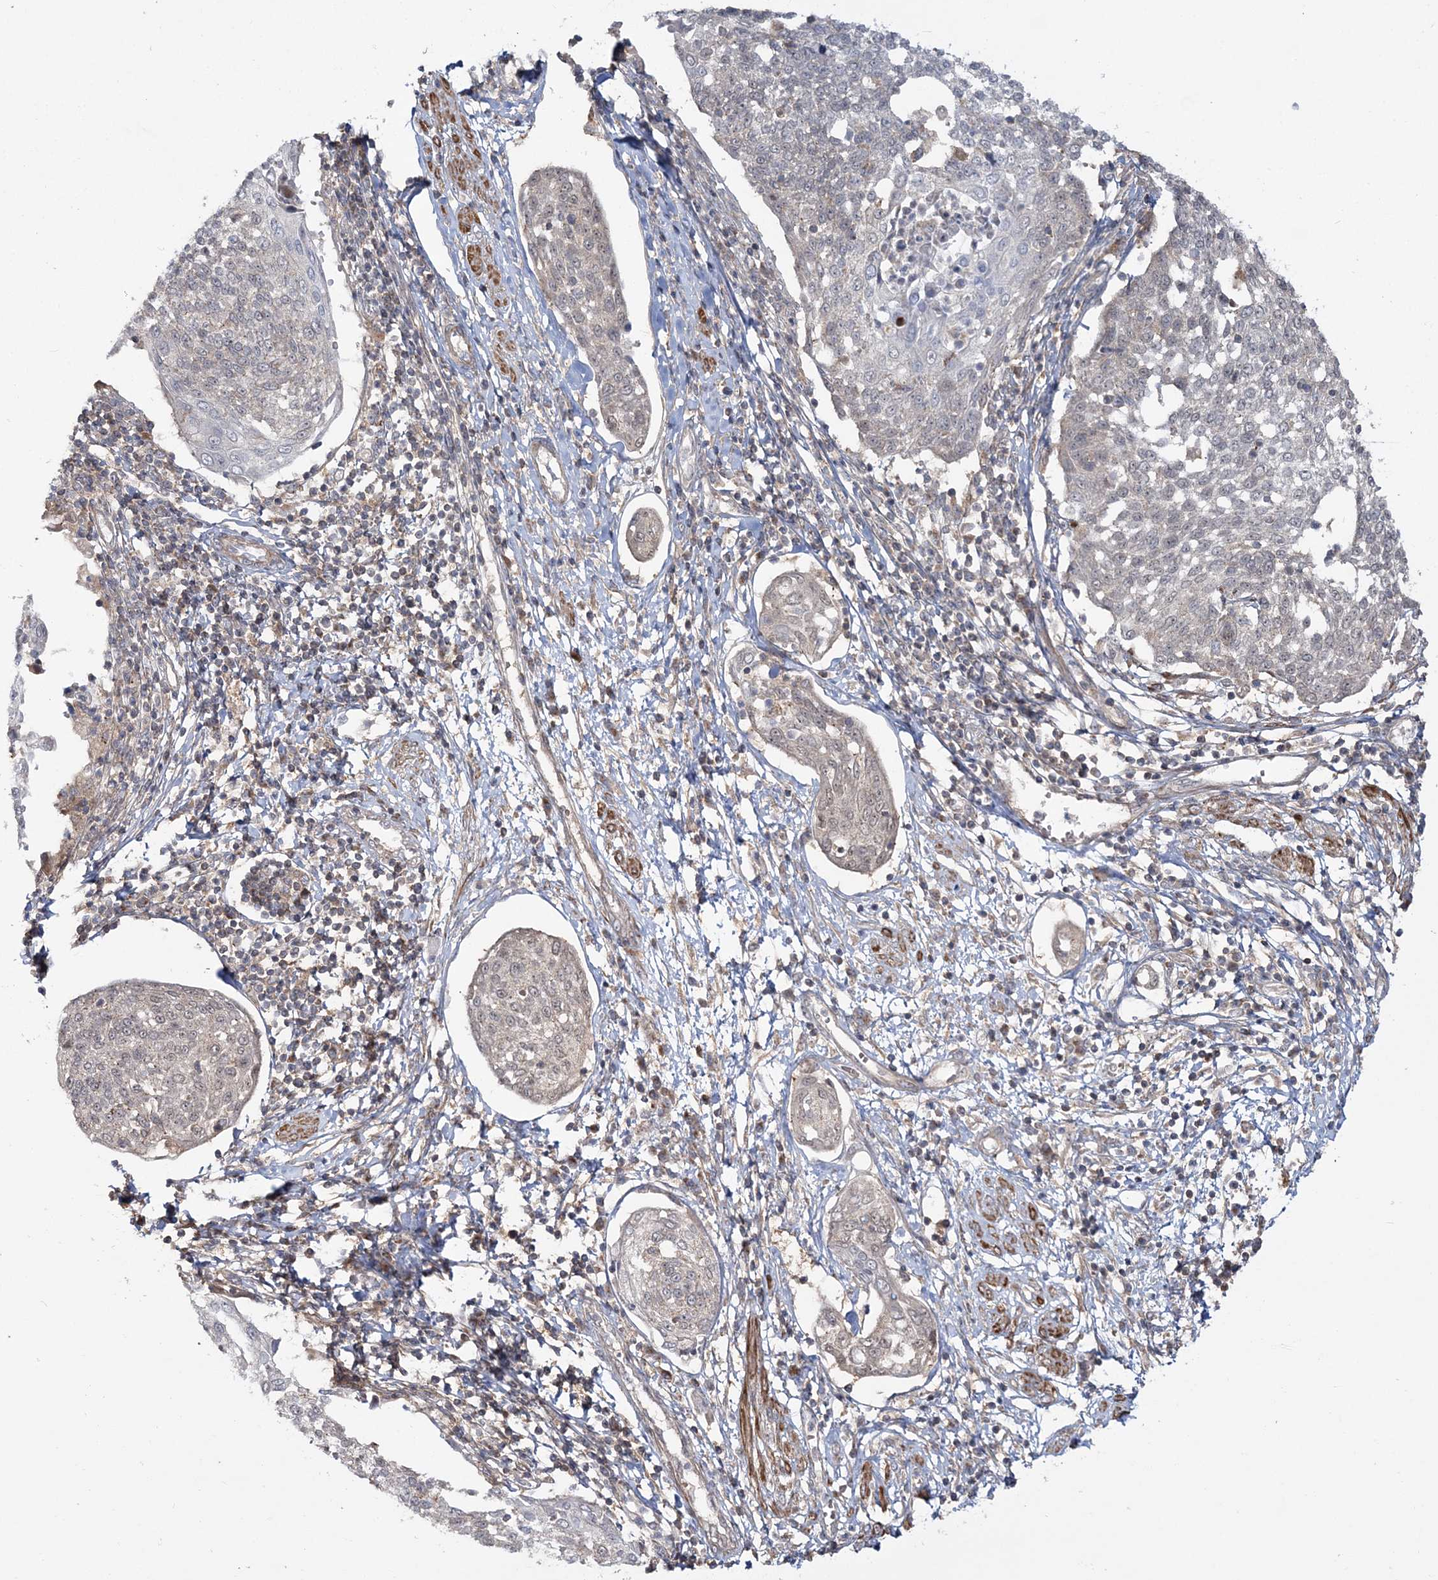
{"staining": {"intensity": "negative", "quantity": "none", "location": "none"}, "tissue": "cervical cancer", "cell_type": "Tumor cells", "image_type": "cancer", "snomed": [{"axis": "morphology", "description": "Squamous cell carcinoma, NOS"}, {"axis": "topography", "description": "Cervix"}], "caption": "Tumor cells are negative for brown protein staining in cervical cancer (squamous cell carcinoma).", "gene": "MOCS2", "patient": {"sex": "female", "age": 34}}